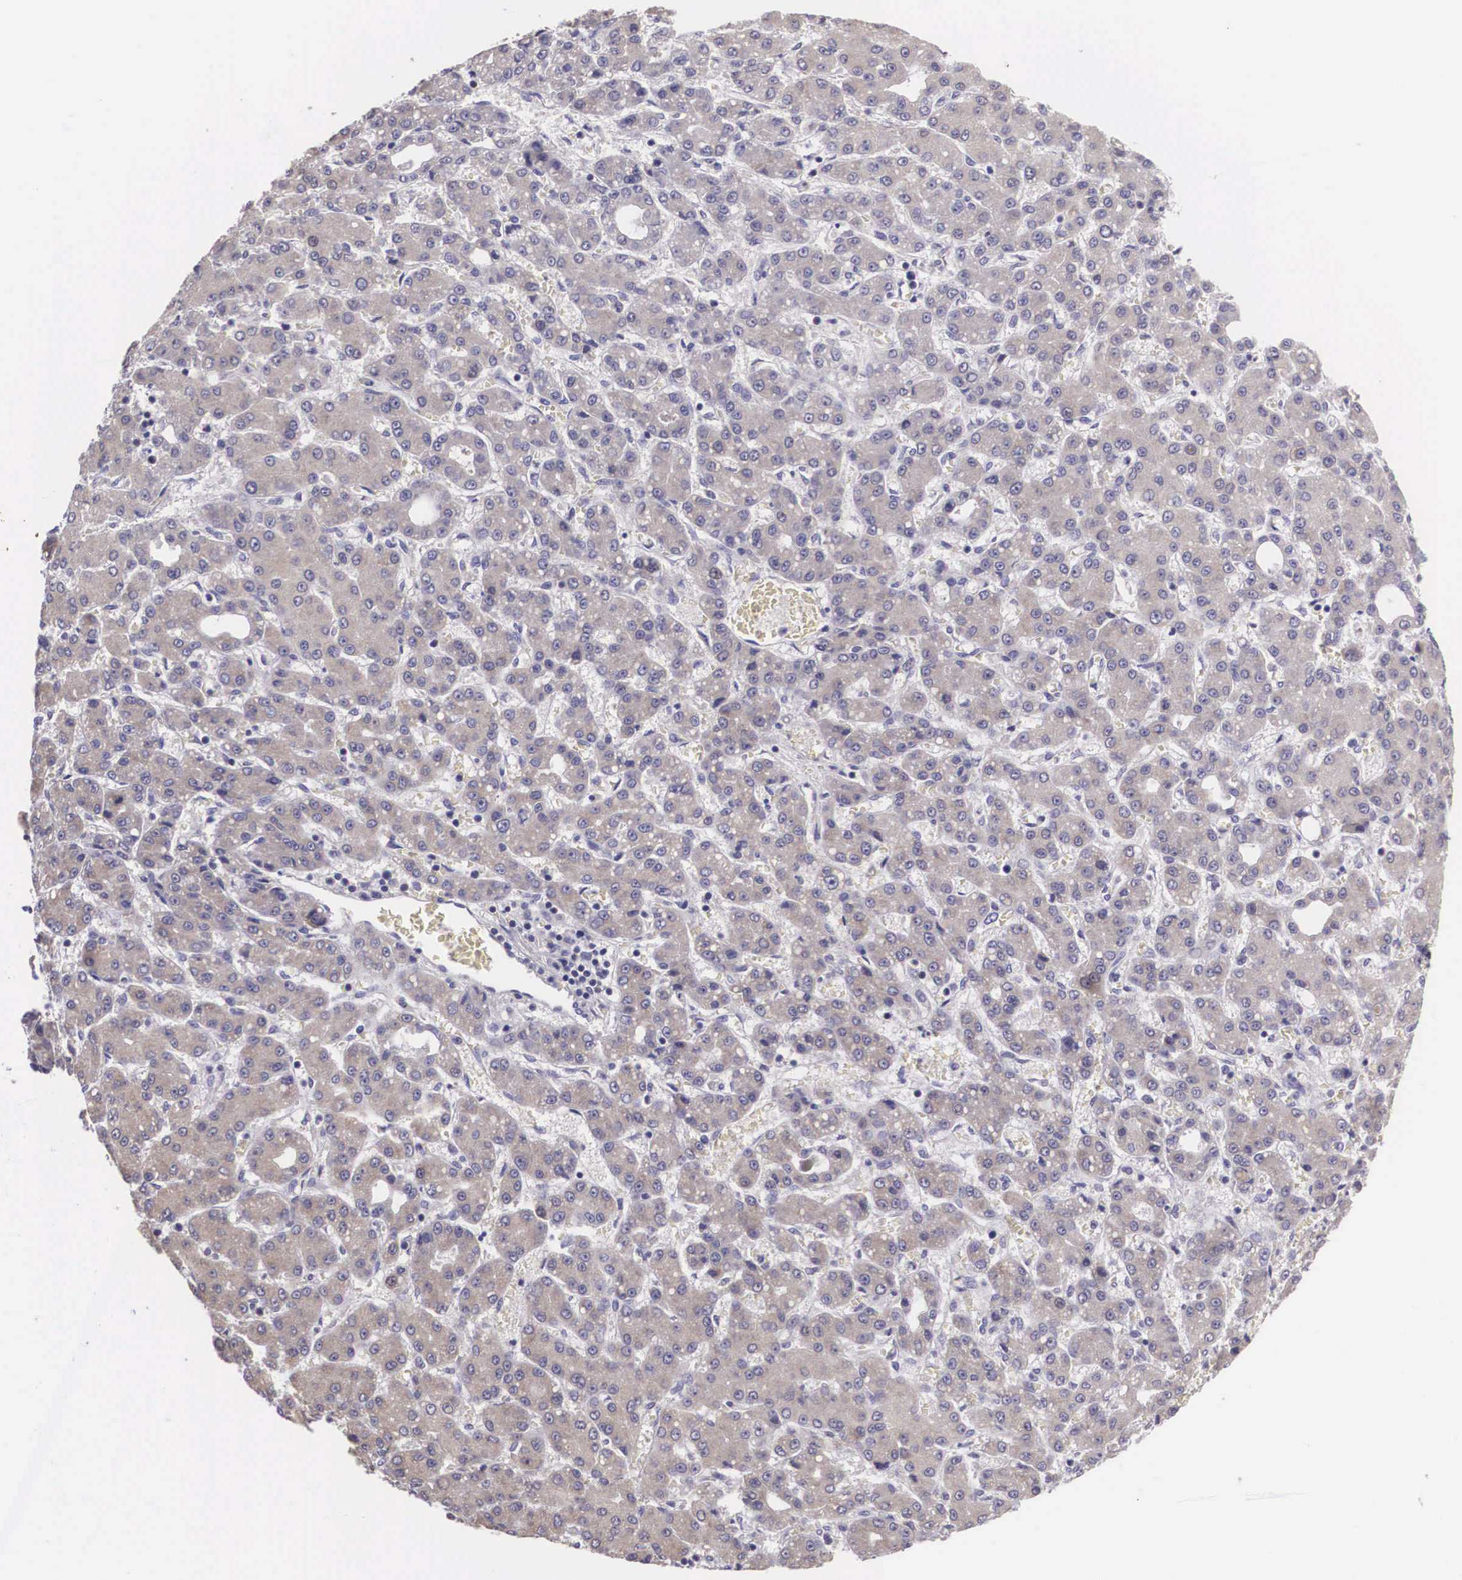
{"staining": {"intensity": "negative", "quantity": "none", "location": "none"}, "tissue": "liver cancer", "cell_type": "Tumor cells", "image_type": "cancer", "snomed": [{"axis": "morphology", "description": "Carcinoma, Hepatocellular, NOS"}, {"axis": "topography", "description": "Liver"}], "caption": "Image shows no significant protein staining in tumor cells of liver cancer (hepatocellular carcinoma).", "gene": "ARG2", "patient": {"sex": "male", "age": 69}}